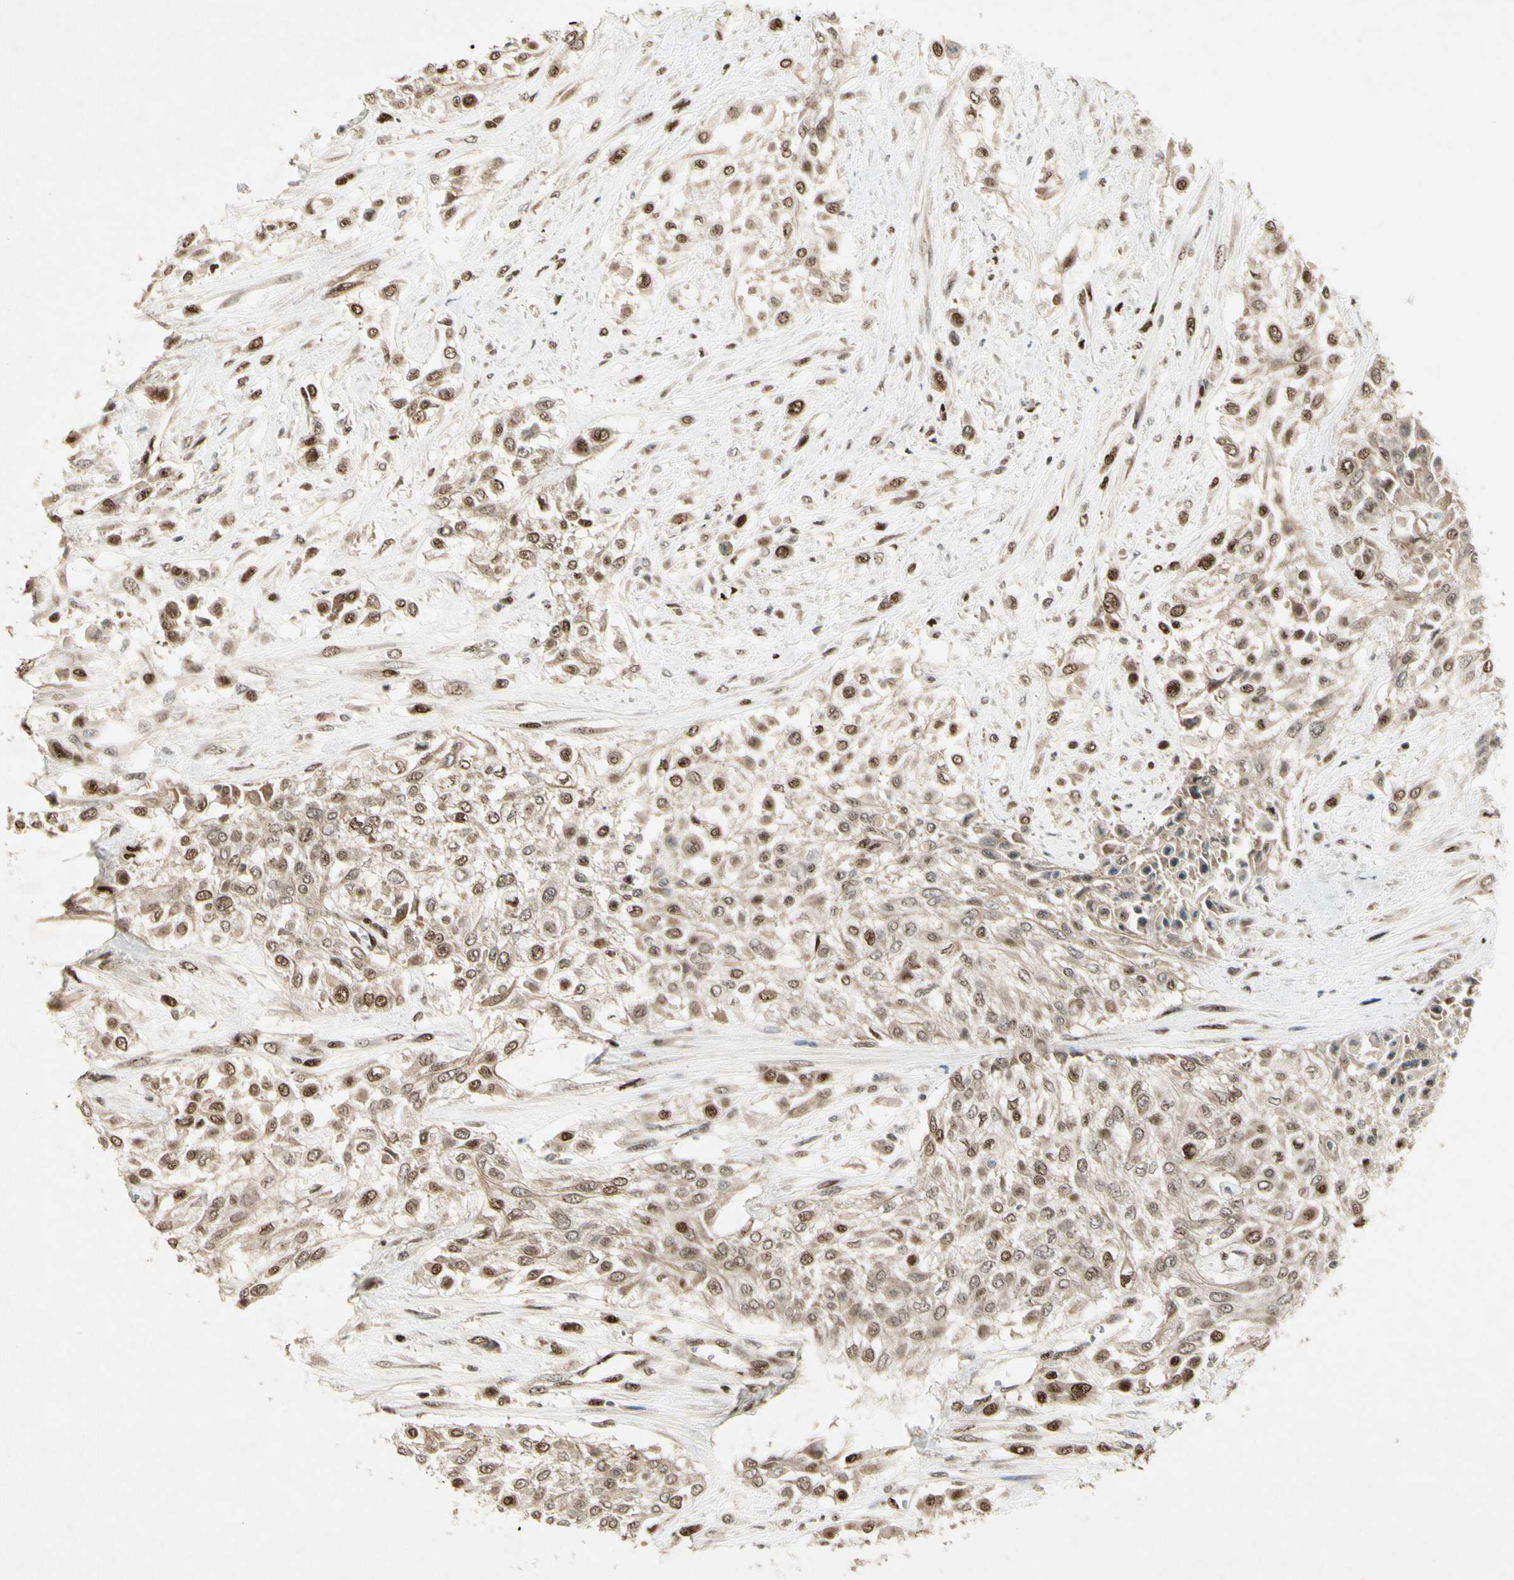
{"staining": {"intensity": "moderate", "quantity": "25%-75%", "location": "nuclear"}, "tissue": "urothelial cancer", "cell_type": "Tumor cells", "image_type": "cancer", "snomed": [{"axis": "morphology", "description": "Urothelial carcinoma, High grade"}, {"axis": "topography", "description": "Urinary bladder"}], "caption": "The immunohistochemical stain highlights moderate nuclear expression in tumor cells of high-grade urothelial carcinoma tissue.", "gene": "CDK11A", "patient": {"sex": "male", "age": 57}}